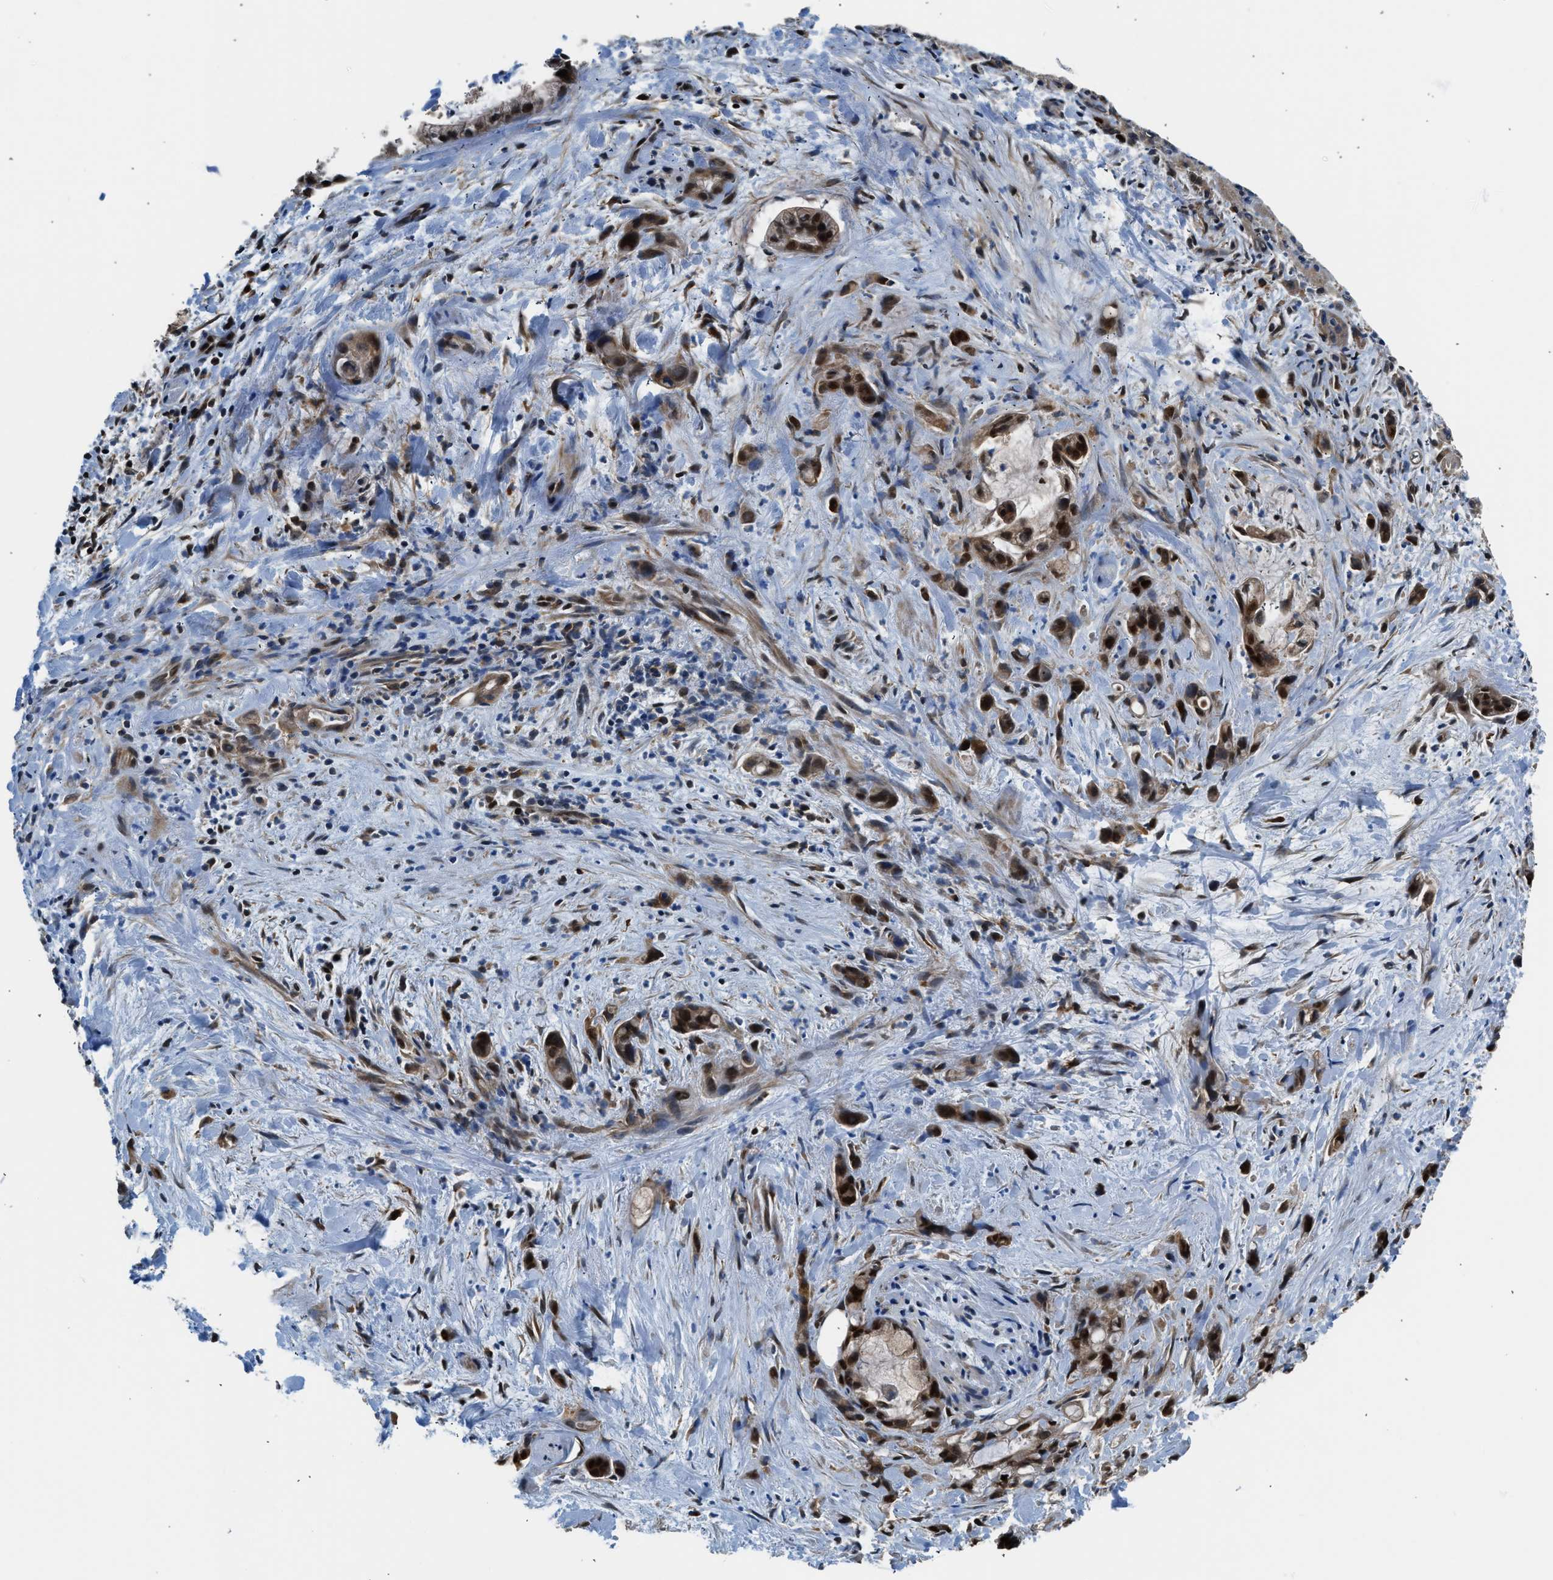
{"staining": {"intensity": "strong", "quantity": ">75%", "location": "cytoplasmic/membranous,nuclear"}, "tissue": "liver cancer", "cell_type": "Tumor cells", "image_type": "cancer", "snomed": [{"axis": "morphology", "description": "Cholangiocarcinoma"}, {"axis": "topography", "description": "Liver"}], "caption": "This histopathology image exhibits immunohistochemistry (IHC) staining of liver cancer, with high strong cytoplasmic/membranous and nuclear positivity in about >75% of tumor cells.", "gene": "RETREG3", "patient": {"sex": "female", "age": 72}}